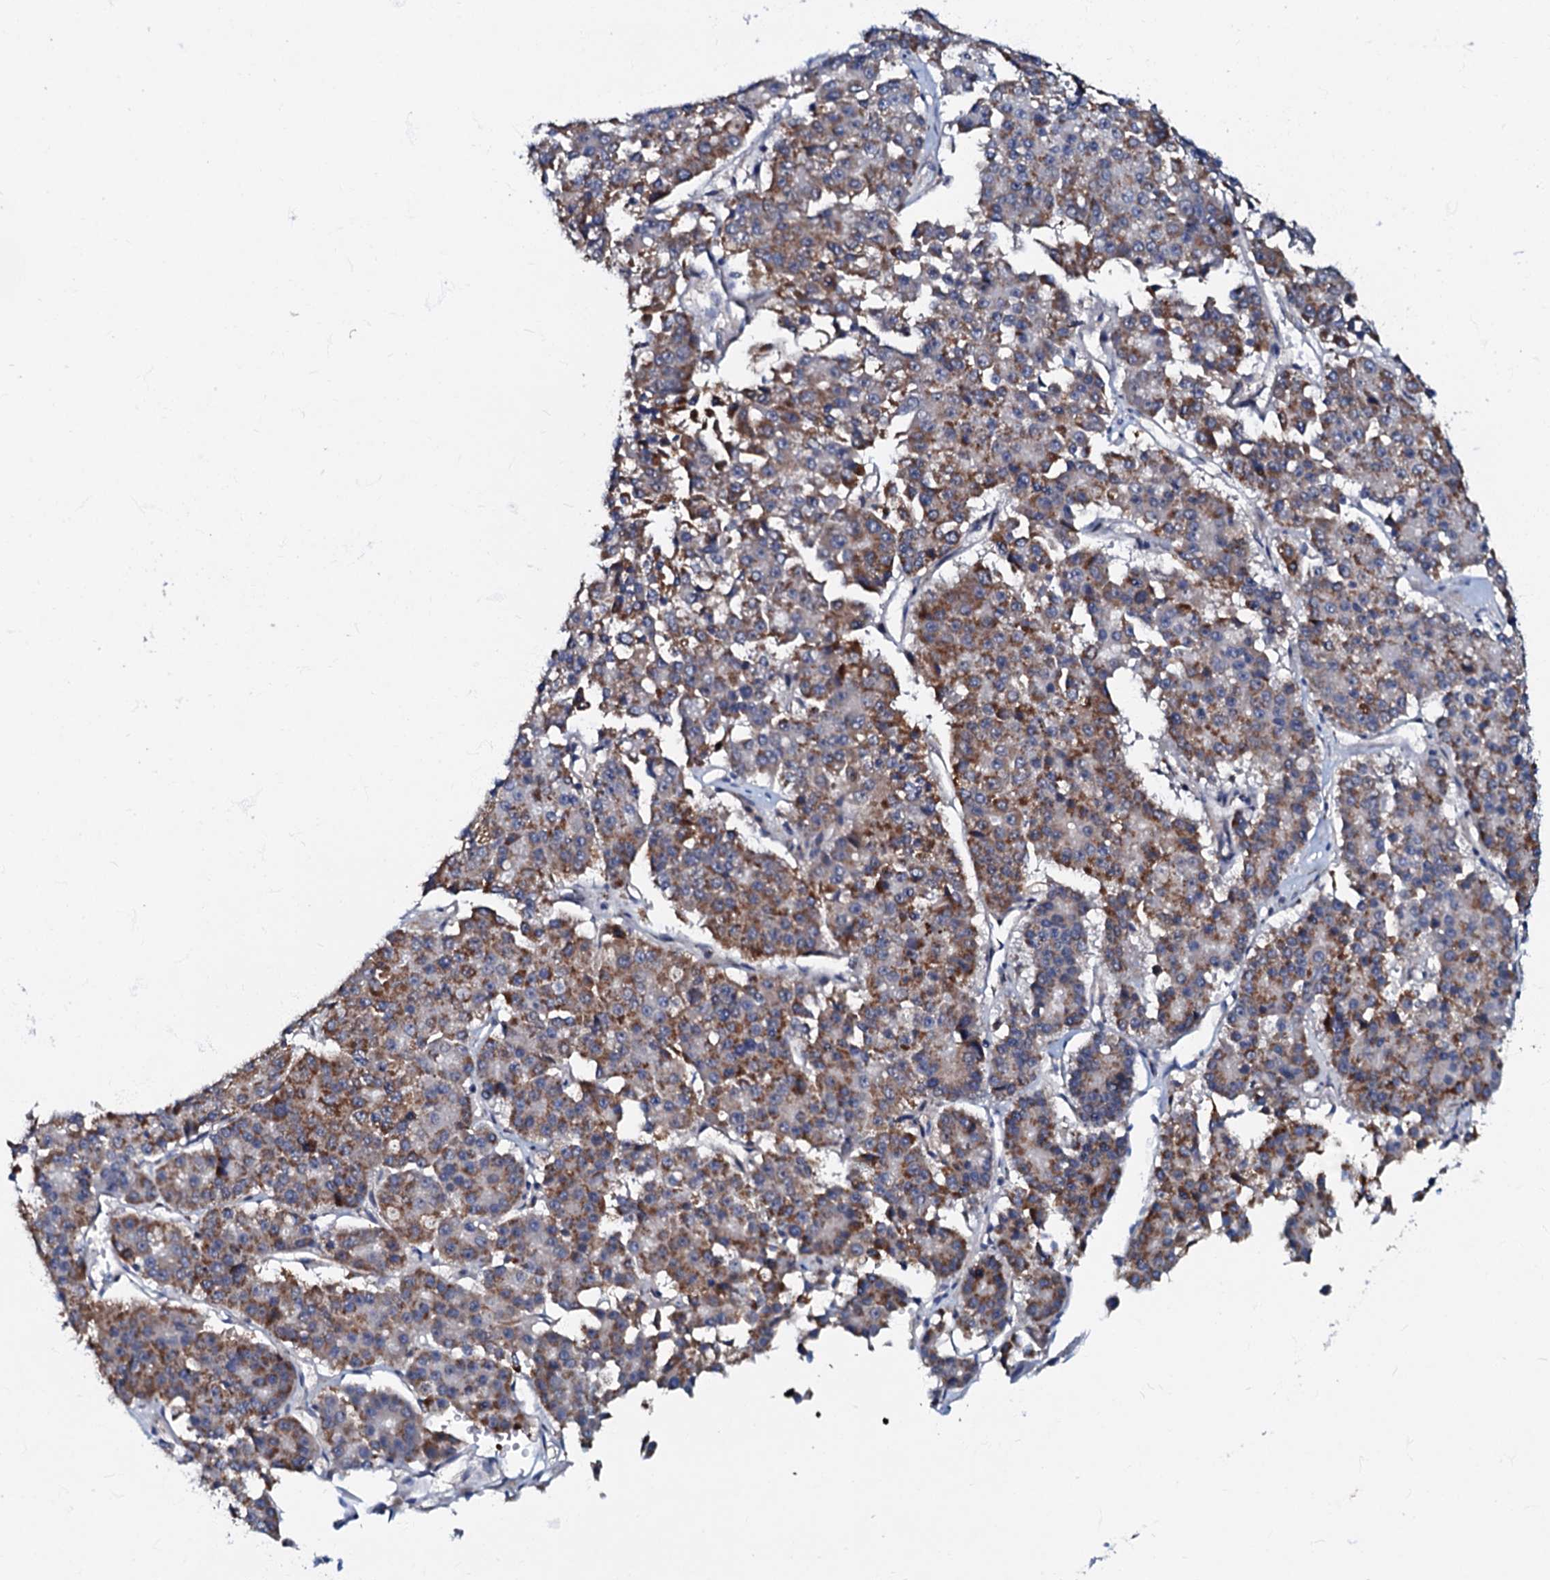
{"staining": {"intensity": "moderate", "quantity": ">75%", "location": "cytoplasmic/membranous"}, "tissue": "pancreatic cancer", "cell_type": "Tumor cells", "image_type": "cancer", "snomed": [{"axis": "morphology", "description": "Adenocarcinoma, NOS"}, {"axis": "topography", "description": "Pancreas"}], "caption": "The image shows a brown stain indicating the presence of a protein in the cytoplasmic/membranous of tumor cells in pancreatic cancer (adenocarcinoma). (DAB = brown stain, brightfield microscopy at high magnification).", "gene": "MRPL51", "patient": {"sex": "male", "age": 50}}